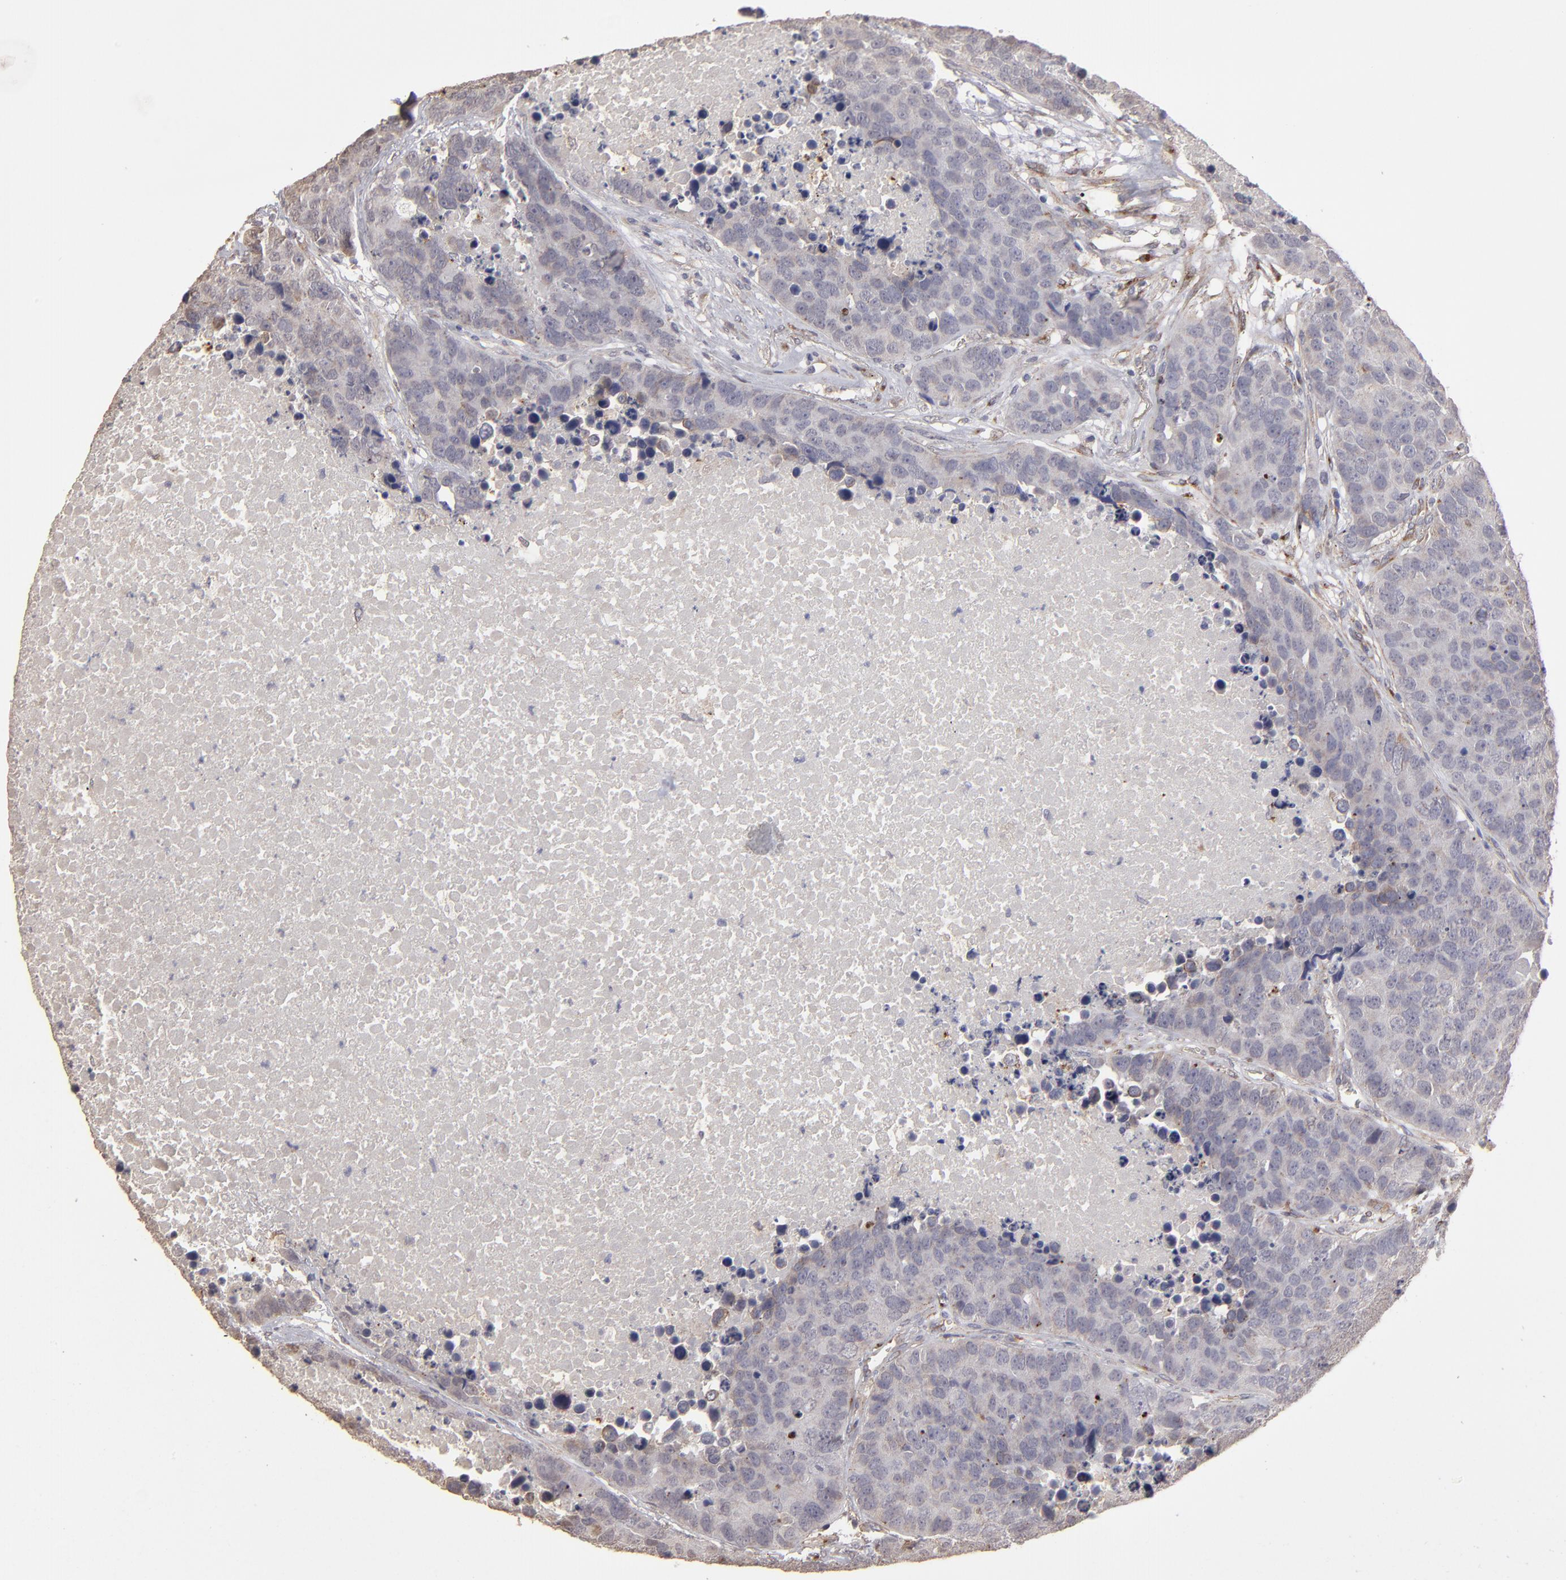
{"staining": {"intensity": "weak", "quantity": "<25%", "location": "cytoplasmic/membranous"}, "tissue": "carcinoid", "cell_type": "Tumor cells", "image_type": "cancer", "snomed": [{"axis": "morphology", "description": "Carcinoid, malignant, NOS"}, {"axis": "topography", "description": "Lung"}], "caption": "Immunohistochemistry of human carcinoid (malignant) reveals no staining in tumor cells.", "gene": "ITGB5", "patient": {"sex": "male", "age": 60}}